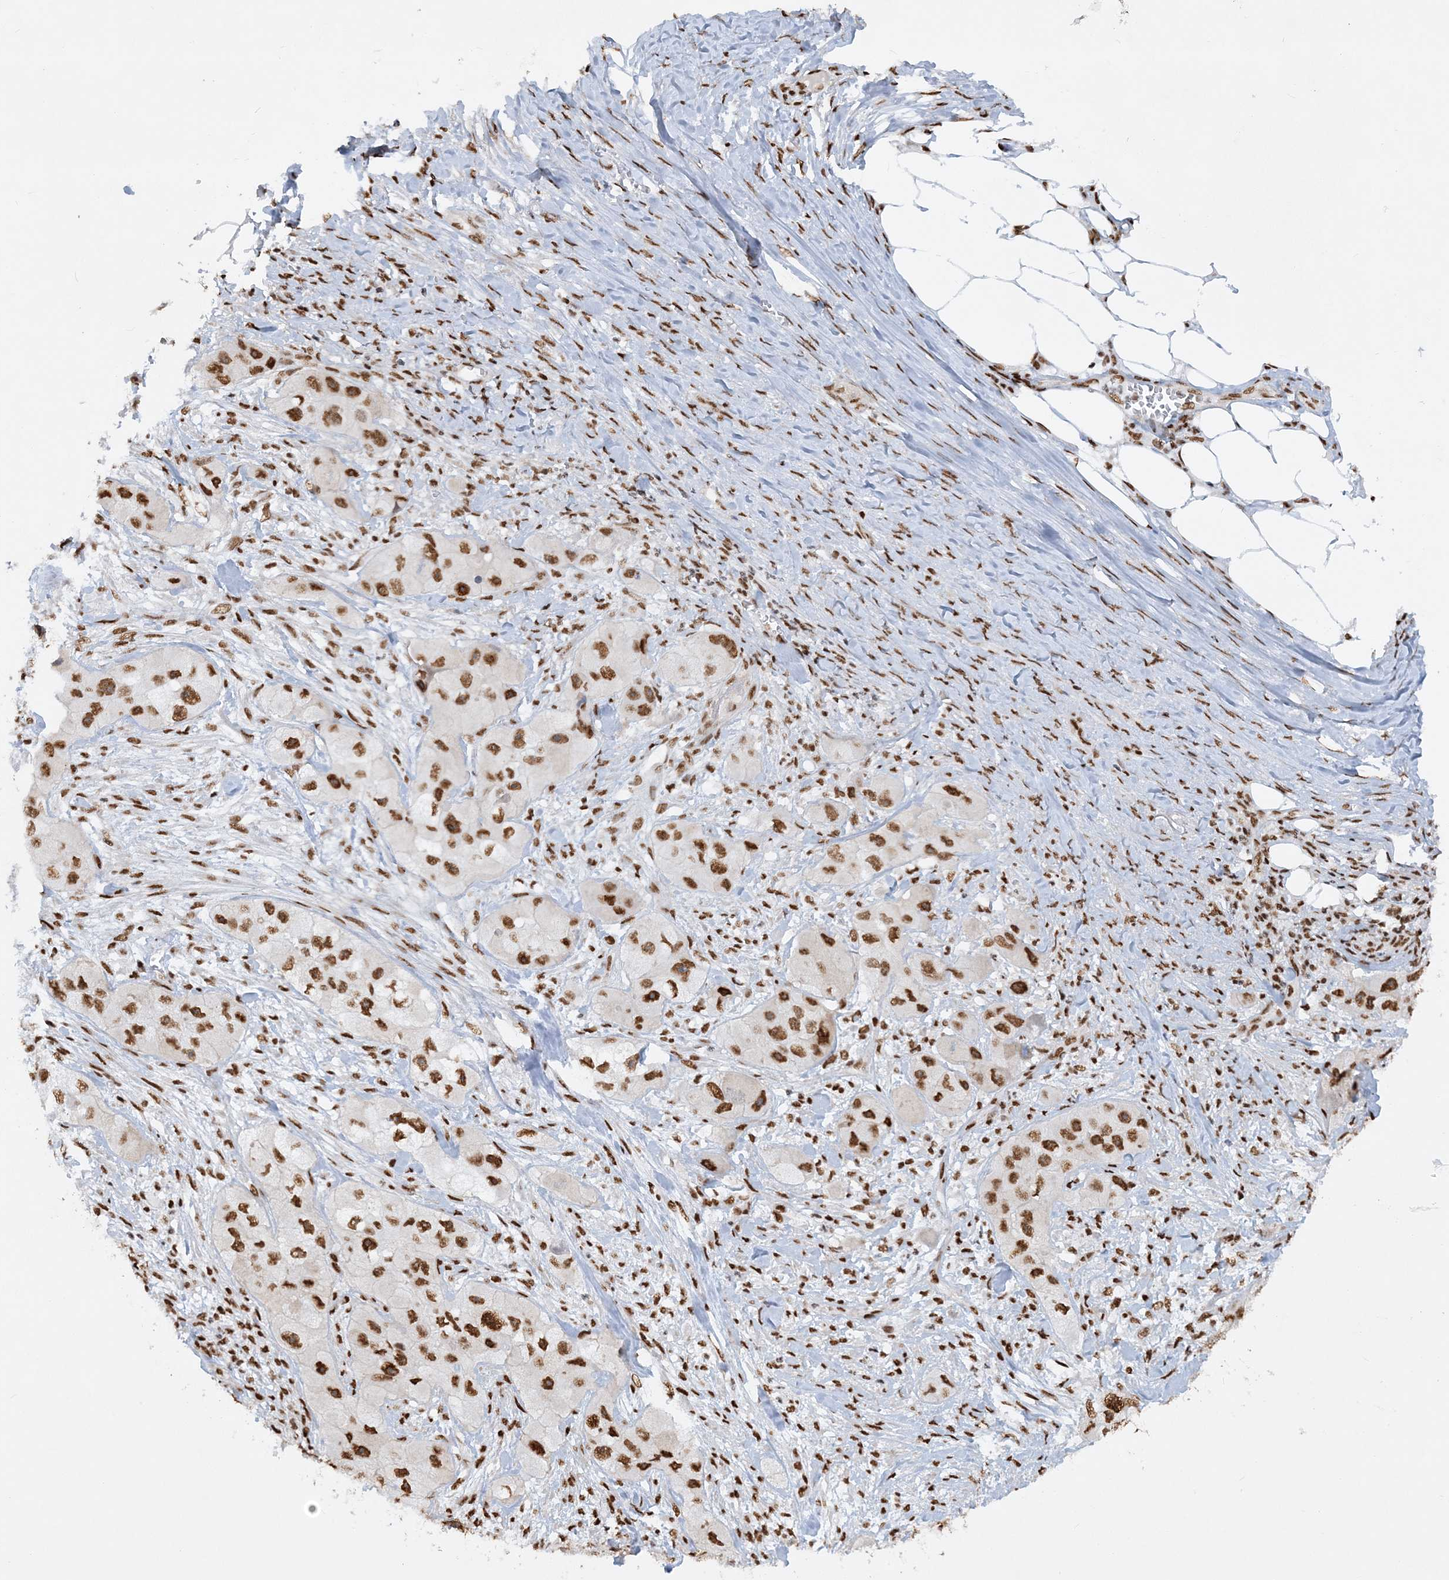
{"staining": {"intensity": "strong", "quantity": ">75%", "location": "nuclear"}, "tissue": "skin cancer", "cell_type": "Tumor cells", "image_type": "cancer", "snomed": [{"axis": "morphology", "description": "Squamous cell carcinoma, NOS"}, {"axis": "topography", "description": "Skin"}, {"axis": "topography", "description": "Subcutis"}], "caption": "Protein expression analysis of human skin cancer (squamous cell carcinoma) reveals strong nuclear positivity in approximately >75% of tumor cells.", "gene": "DELE1", "patient": {"sex": "male", "age": 73}}